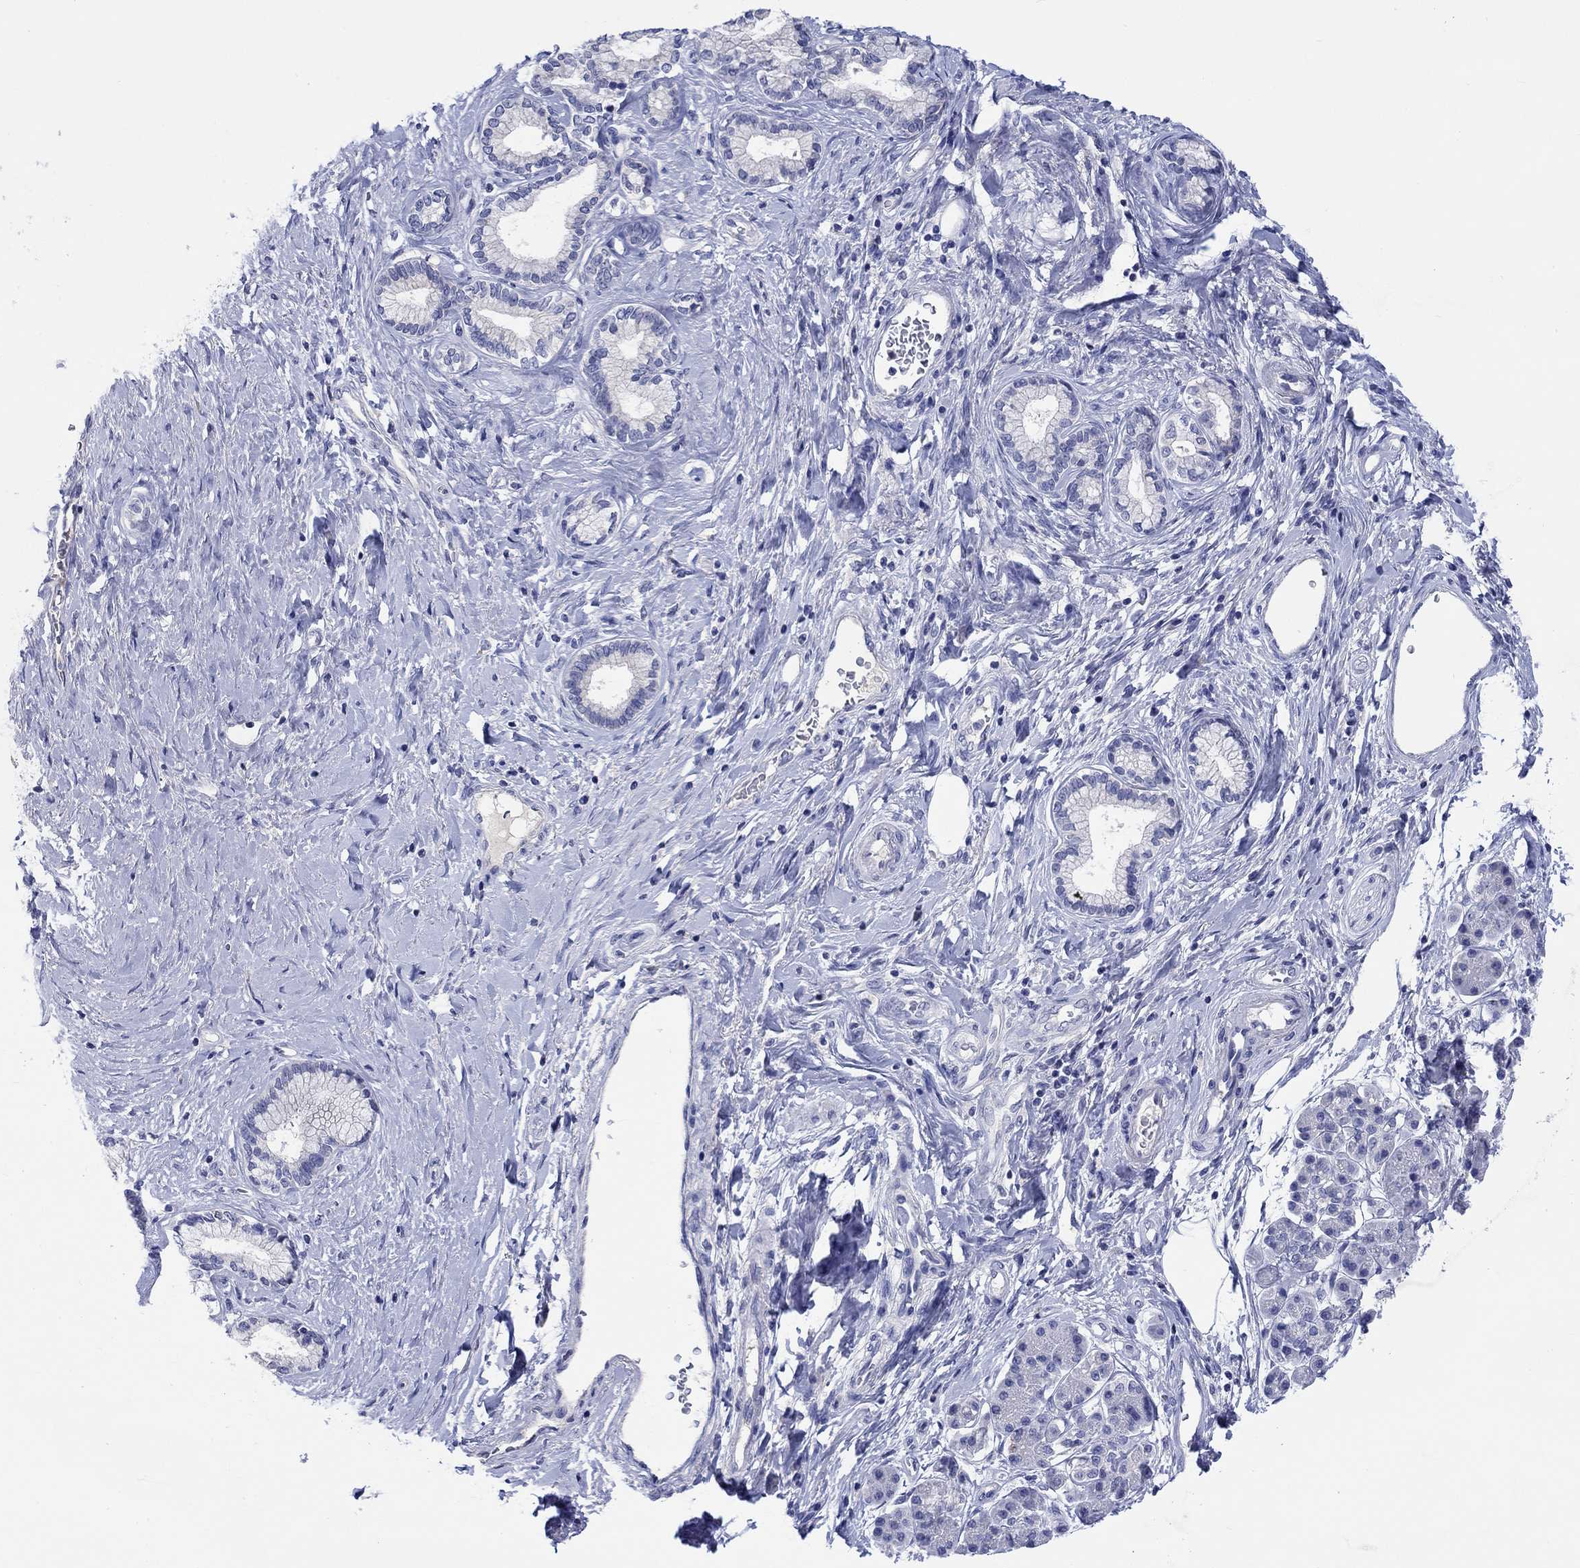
{"staining": {"intensity": "negative", "quantity": "none", "location": "none"}, "tissue": "pancreatic cancer", "cell_type": "Tumor cells", "image_type": "cancer", "snomed": [{"axis": "morphology", "description": "Adenocarcinoma, NOS"}, {"axis": "topography", "description": "Pancreas"}], "caption": "The histopathology image demonstrates no staining of tumor cells in pancreatic adenocarcinoma.", "gene": "TOMM20L", "patient": {"sex": "female", "age": 73}}